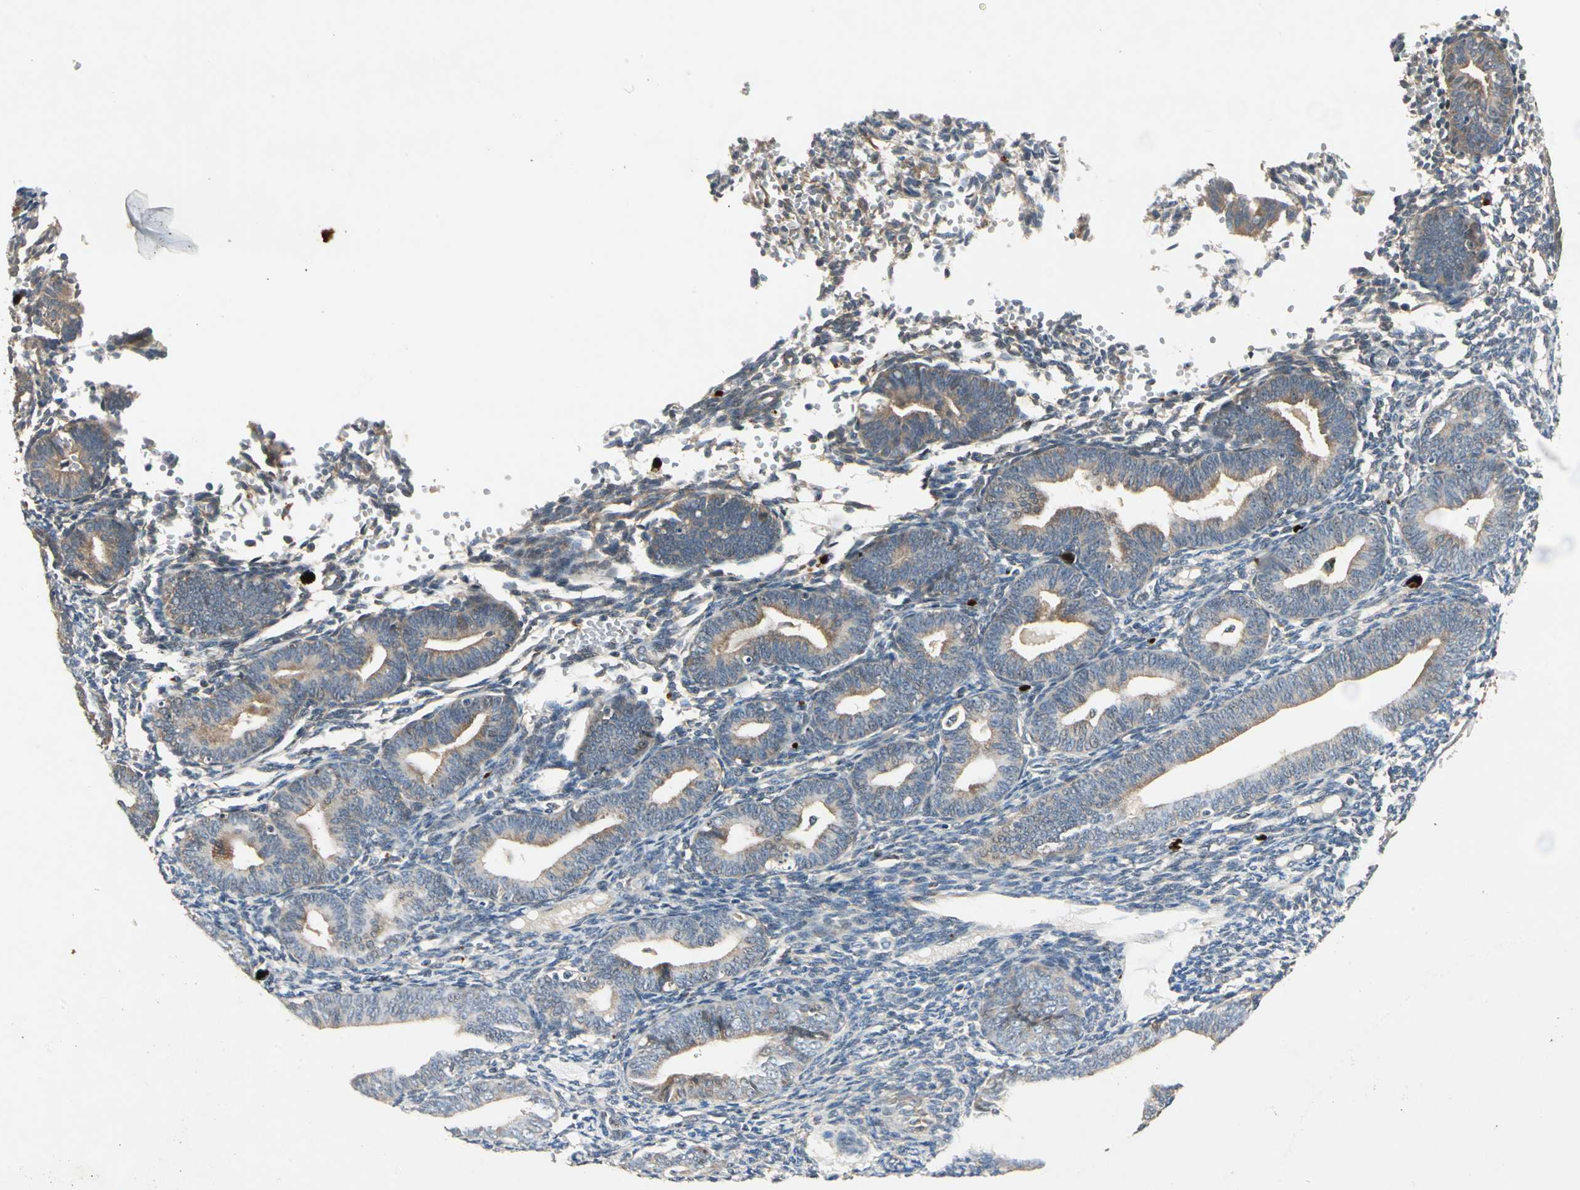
{"staining": {"intensity": "negative", "quantity": "none", "location": "none"}, "tissue": "endometrium", "cell_type": "Cells in endometrial stroma", "image_type": "normal", "snomed": [{"axis": "morphology", "description": "Normal tissue, NOS"}, {"axis": "topography", "description": "Endometrium"}], "caption": "IHC of normal human endometrium demonstrates no staining in cells in endometrial stroma.", "gene": "ROCK2", "patient": {"sex": "female", "age": 61}}